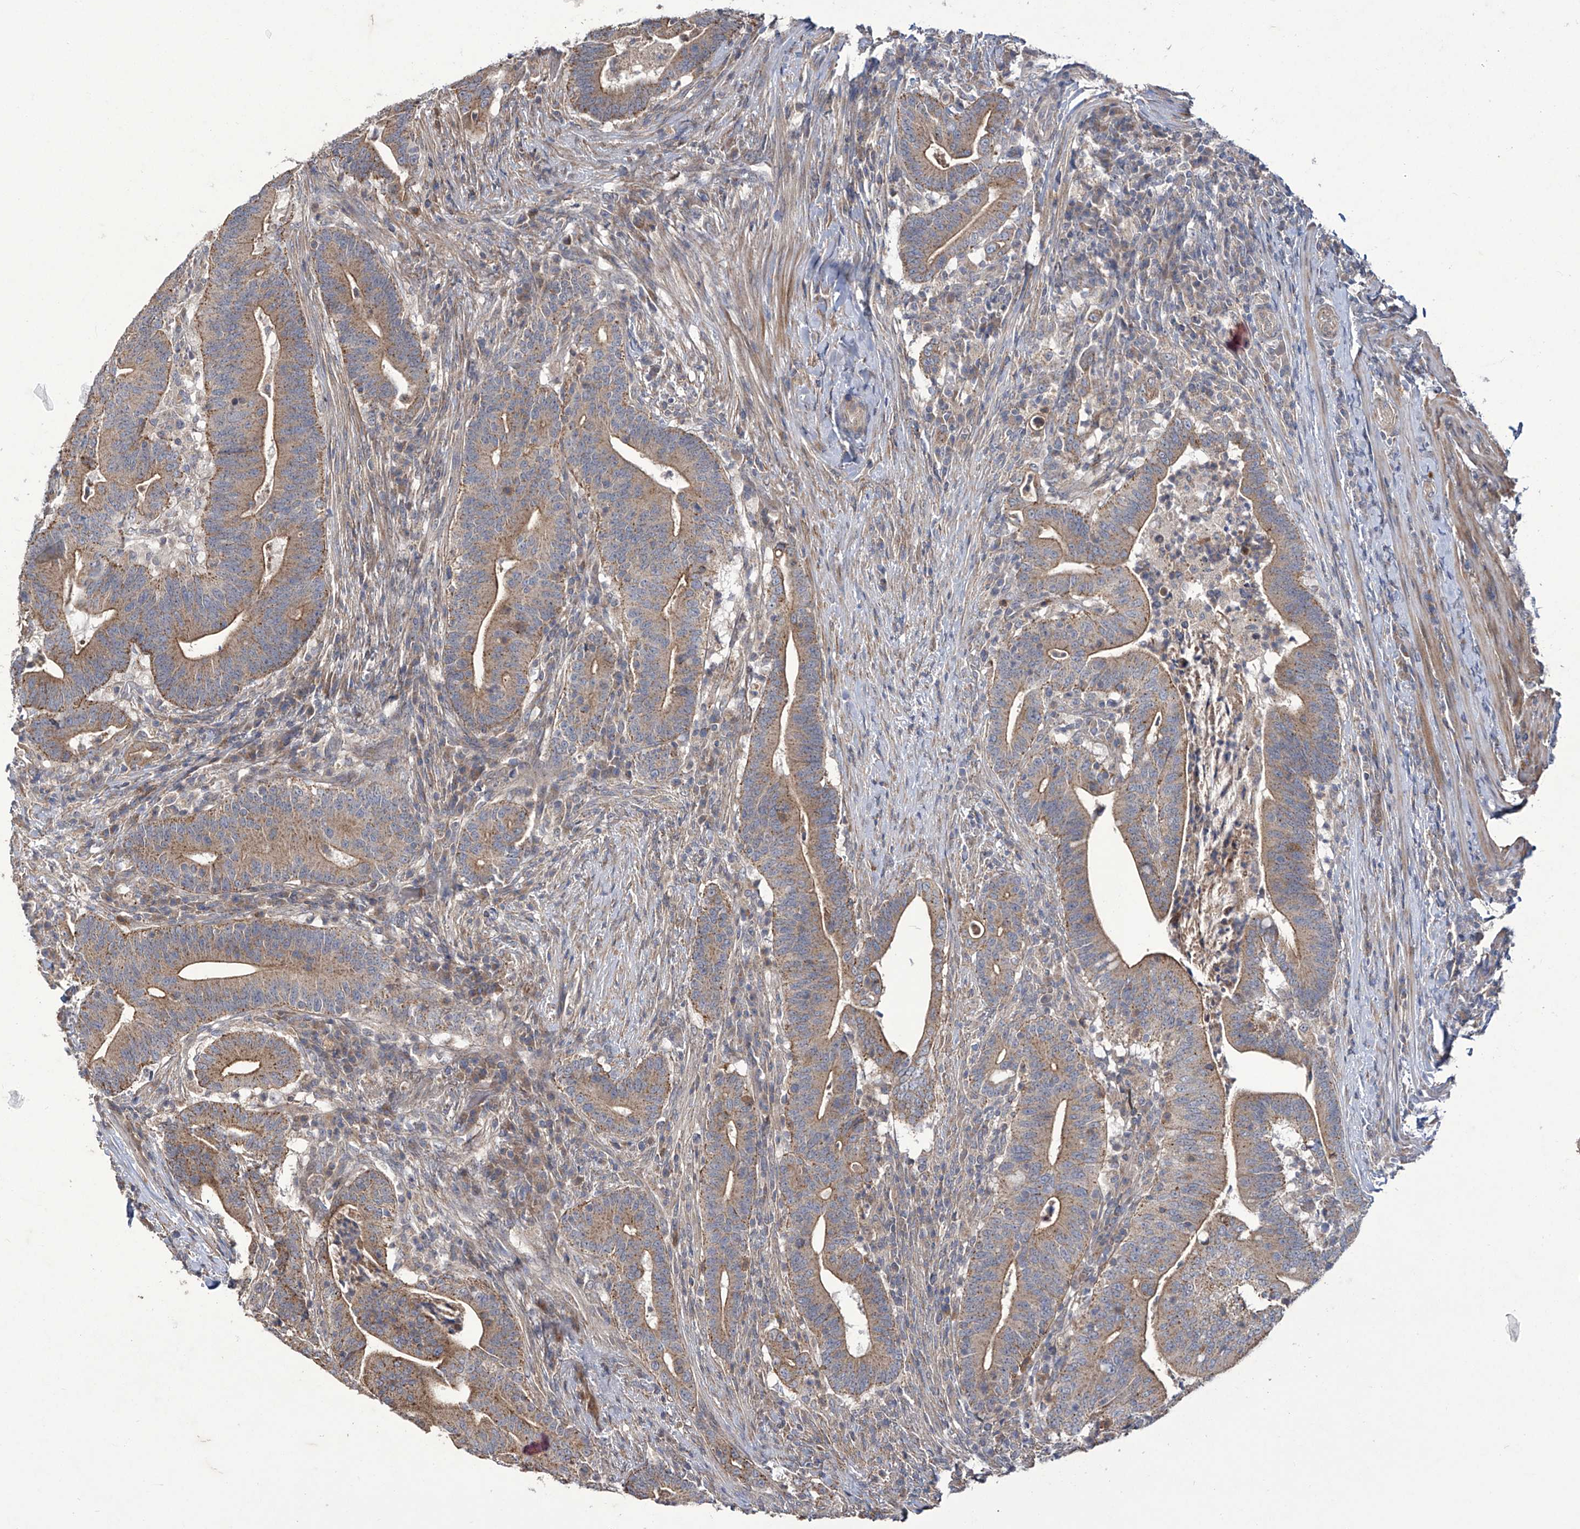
{"staining": {"intensity": "moderate", "quantity": ">75%", "location": "cytoplasmic/membranous"}, "tissue": "colorectal cancer", "cell_type": "Tumor cells", "image_type": "cancer", "snomed": [{"axis": "morphology", "description": "Adenocarcinoma, NOS"}, {"axis": "topography", "description": "Colon"}], "caption": "Colorectal cancer stained for a protein shows moderate cytoplasmic/membranous positivity in tumor cells.", "gene": "TRIM60", "patient": {"sex": "female", "age": 66}}